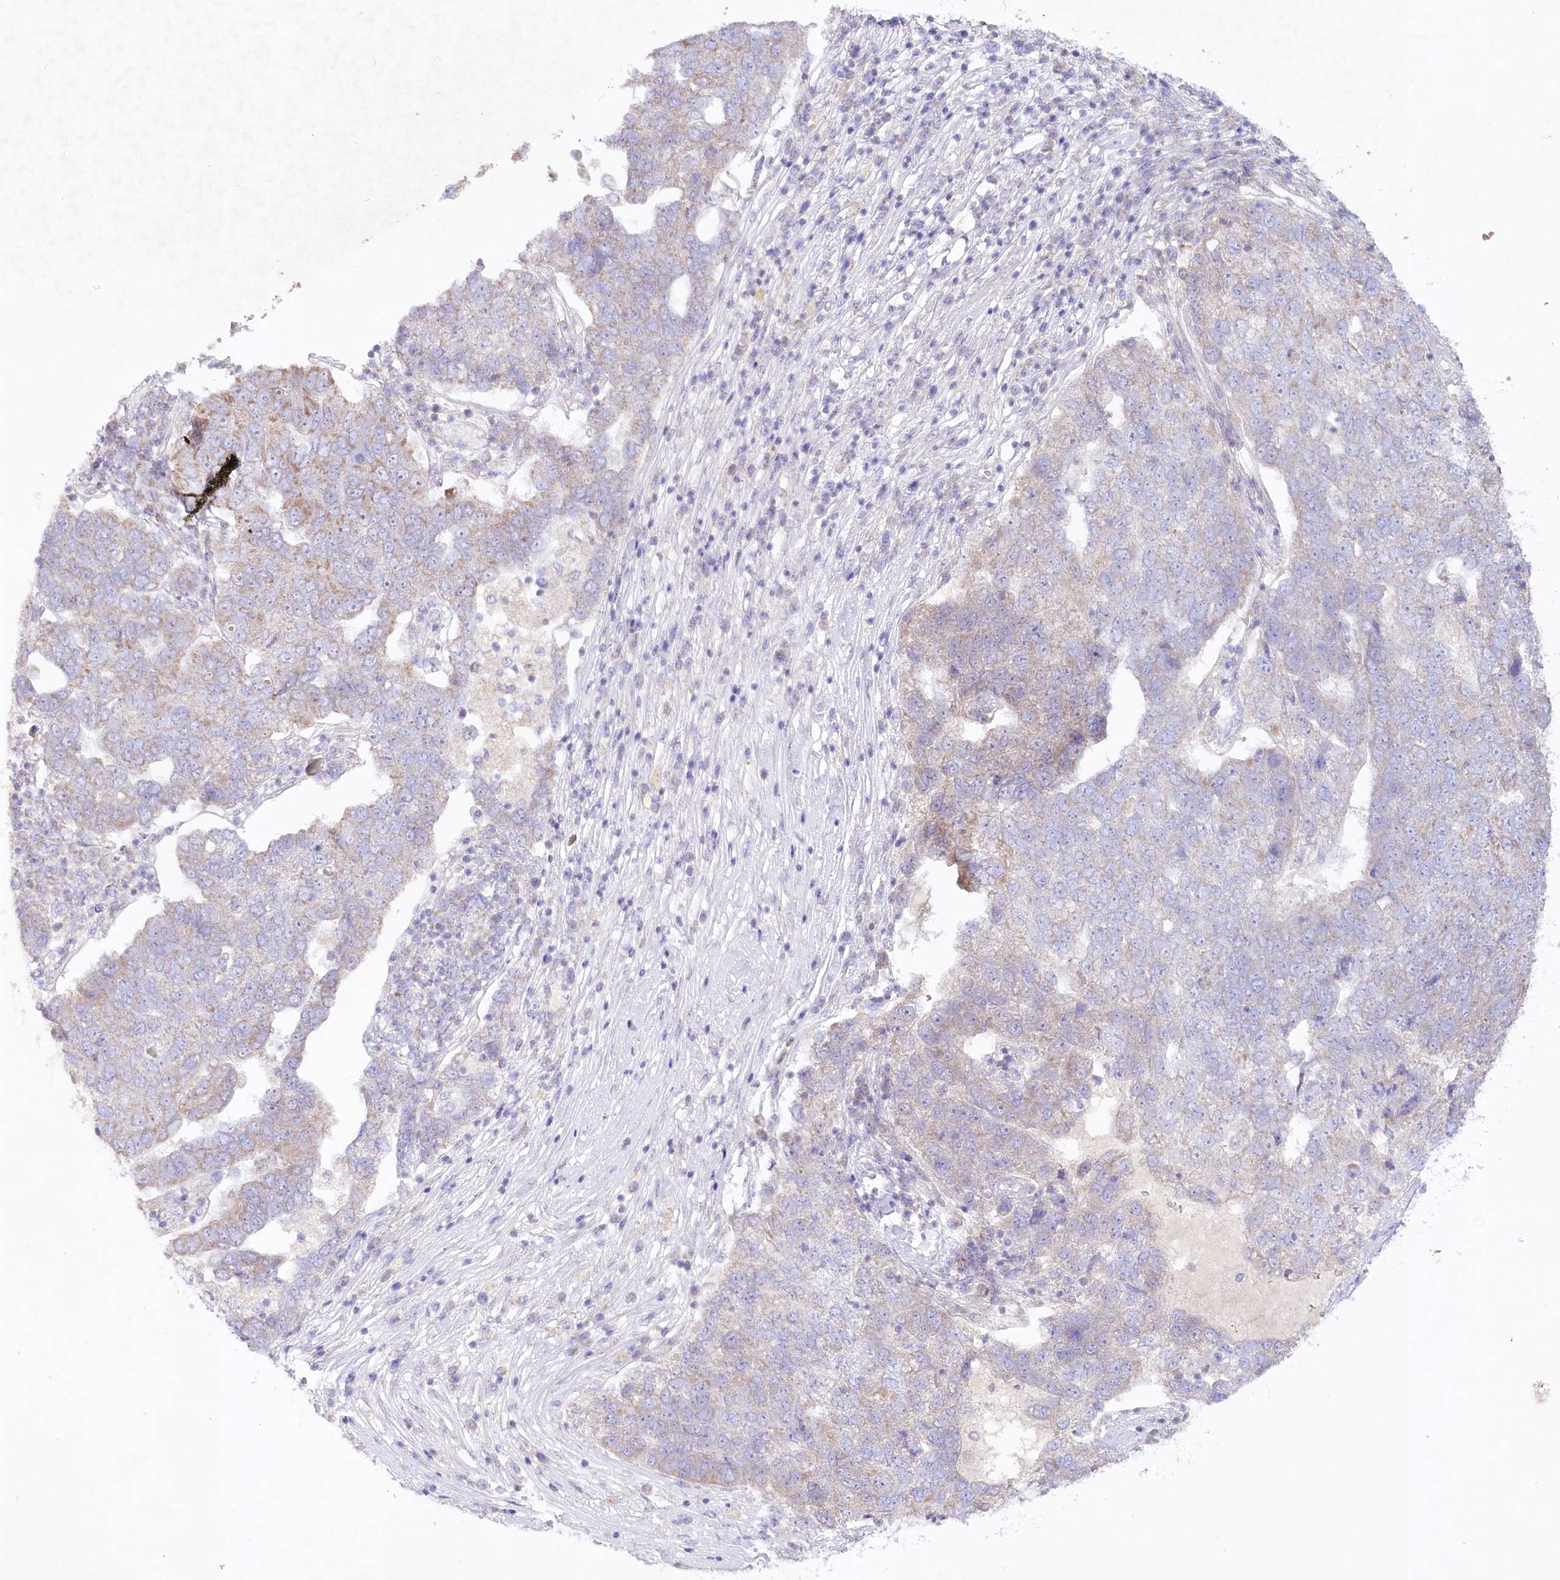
{"staining": {"intensity": "weak", "quantity": "25%-75%", "location": "cytoplasmic/membranous"}, "tissue": "pancreatic cancer", "cell_type": "Tumor cells", "image_type": "cancer", "snomed": [{"axis": "morphology", "description": "Adenocarcinoma, NOS"}, {"axis": "topography", "description": "Pancreas"}], "caption": "Human pancreatic cancer (adenocarcinoma) stained with a brown dye exhibits weak cytoplasmic/membranous positive positivity in about 25%-75% of tumor cells.", "gene": "PSAPL1", "patient": {"sex": "female", "age": 61}}